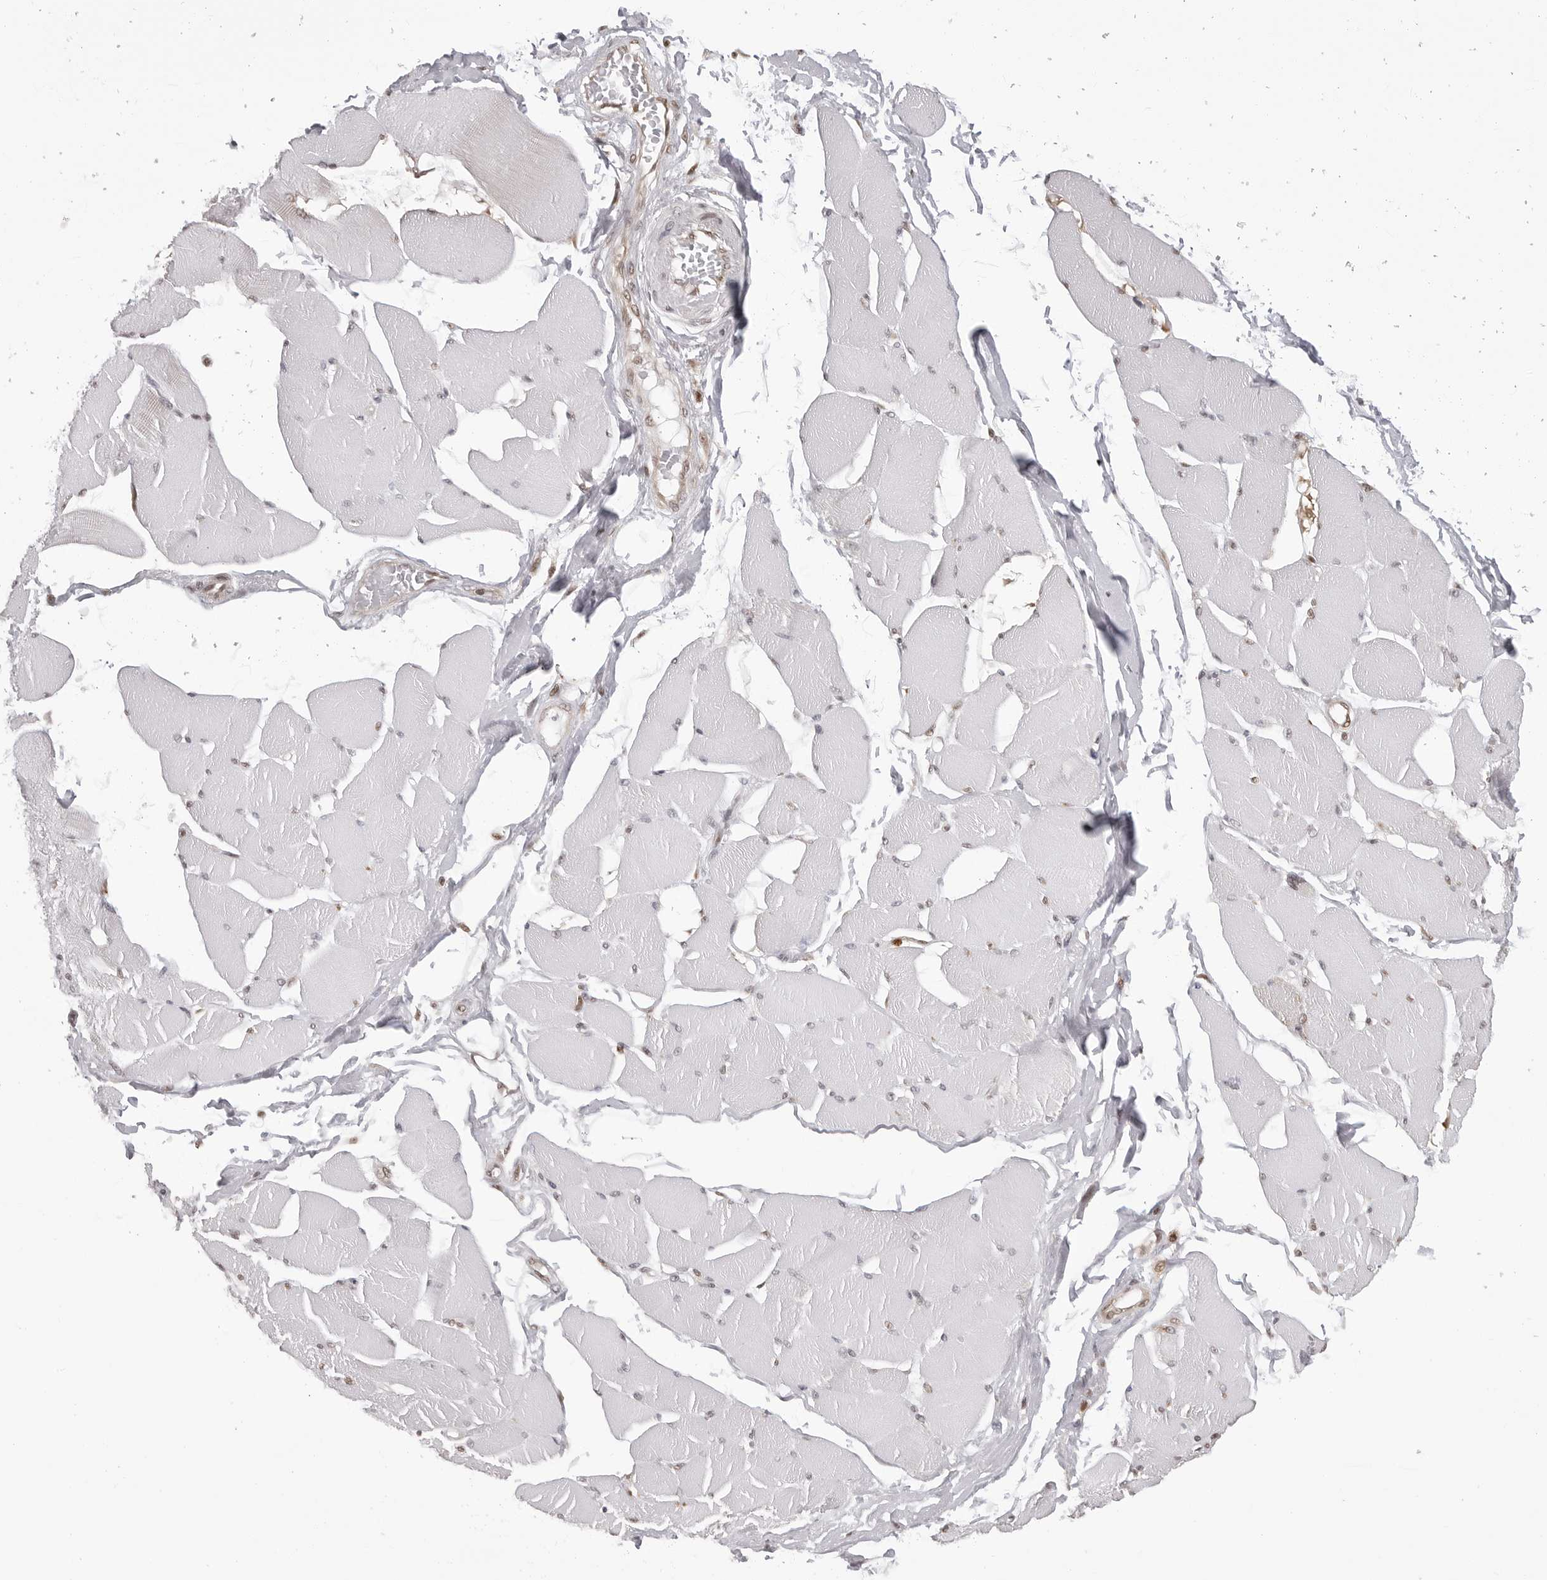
{"staining": {"intensity": "weak", "quantity": "<25%", "location": "nuclear"}, "tissue": "skeletal muscle", "cell_type": "Myocytes", "image_type": "normal", "snomed": [{"axis": "morphology", "description": "Normal tissue, NOS"}, {"axis": "topography", "description": "Skin"}, {"axis": "topography", "description": "Skeletal muscle"}], "caption": "Histopathology image shows no significant protein staining in myocytes of unremarkable skeletal muscle.", "gene": "PHF3", "patient": {"sex": "male", "age": 83}}